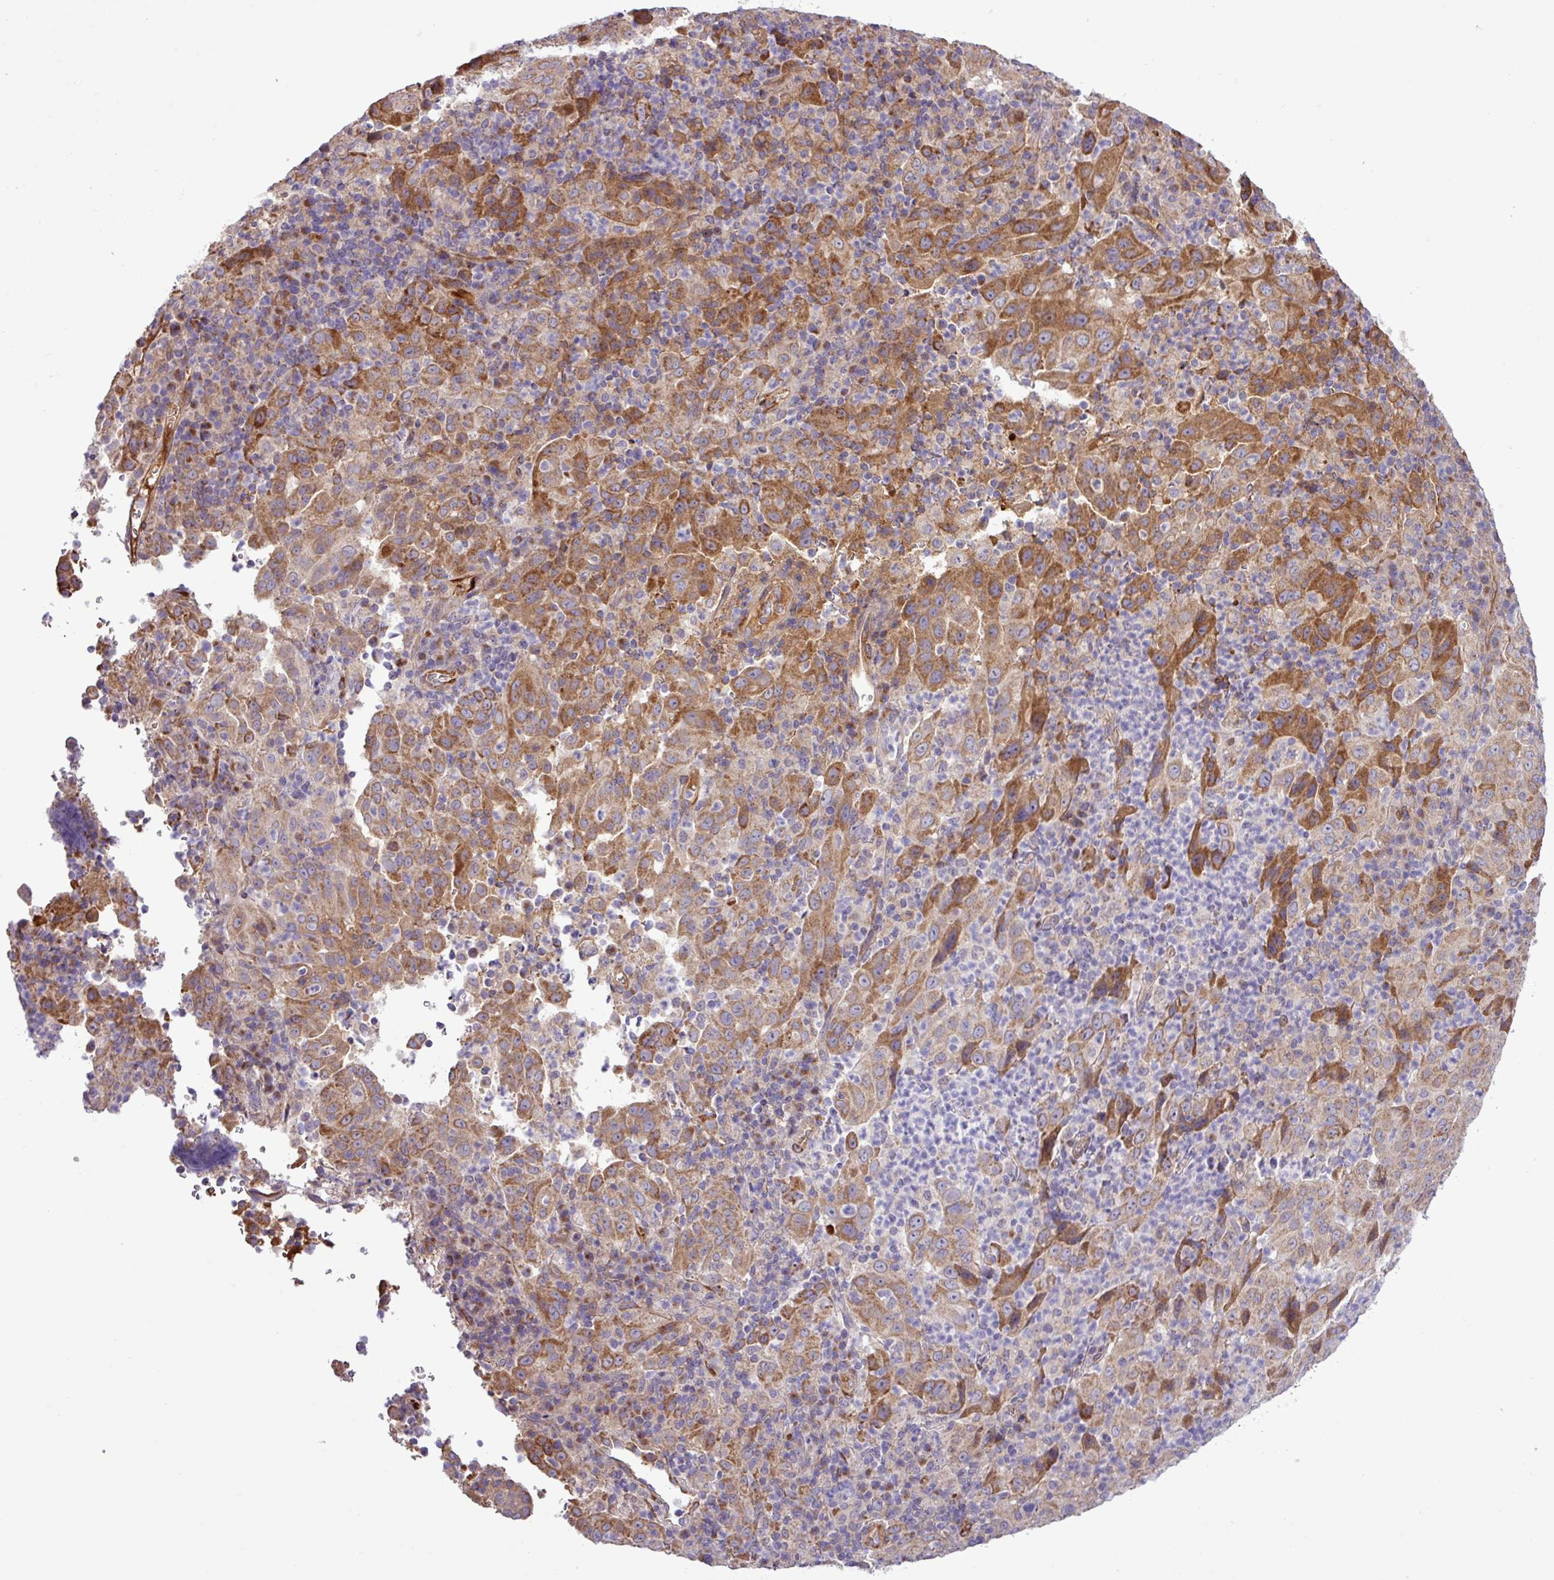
{"staining": {"intensity": "moderate", "quantity": ">75%", "location": "cytoplasmic/membranous"}, "tissue": "pancreatic cancer", "cell_type": "Tumor cells", "image_type": "cancer", "snomed": [{"axis": "morphology", "description": "Adenocarcinoma, NOS"}, {"axis": "topography", "description": "Pancreas"}], "caption": "DAB (3,3'-diaminobenzidine) immunohistochemical staining of human pancreatic cancer (adenocarcinoma) exhibits moderate cytoplasmic/membranous protein positivity in approximately >75% of tumor cells. The staining is performed using DAB (3,3'-diaminobenzidine) brown chromogen to label protein expression. The nuclei are counter-stained blue using hematoxylin.", "gene": "CWH43", "patient": {"sex": "male", "age": 63}}